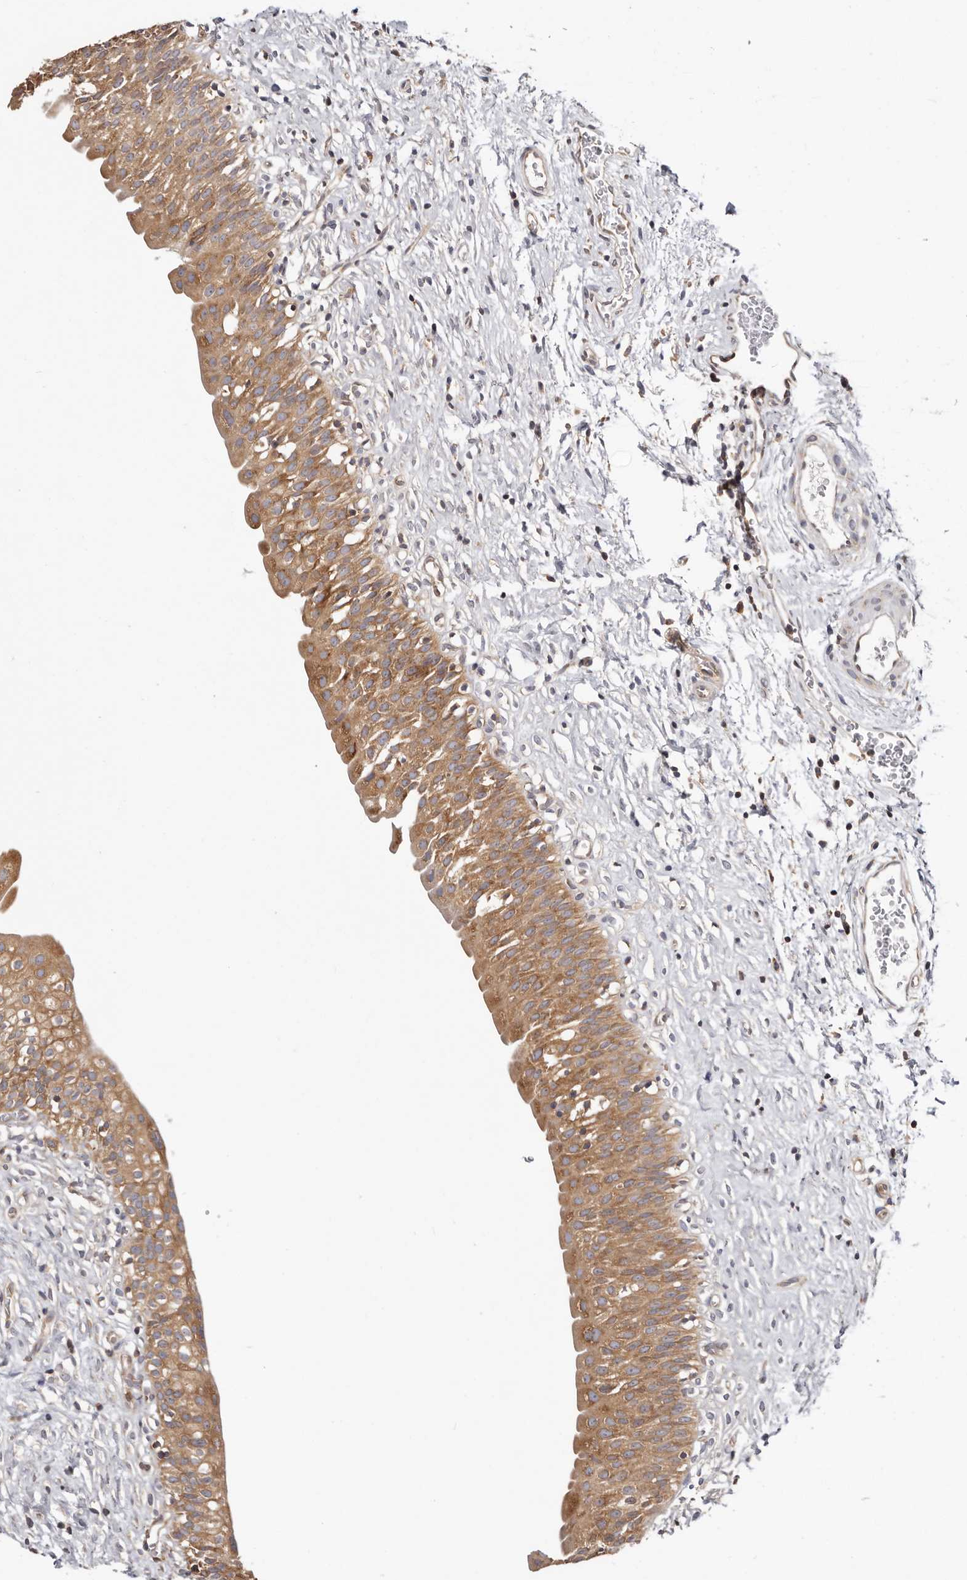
{"staining": {"intensity": "moderate", "quantity": ">75%", "location": "cytoplasmic/membranous"}, "tissue": "urinary bladder", "cell_type": "Urothelial cells", "image_type": "normal", "snomed": [{"axis": "morphology", "description": "Normal tissue, NOS"}, {"axis": "topography", "description": "Urinary bladder"}], "caption": "Urothelial cells display medium levels of moderate cytoplasmic/membranous expression in approximately >75% of cells in benign urinary bladder. The staining was performed using DAB (3,3'-diaminobenzidine), with brown indicating positive protein expression. Nuclei are stained blue with hematoxylin.", "gene": "EPRS1", "patient": {"sex": "male", "age": 51}}